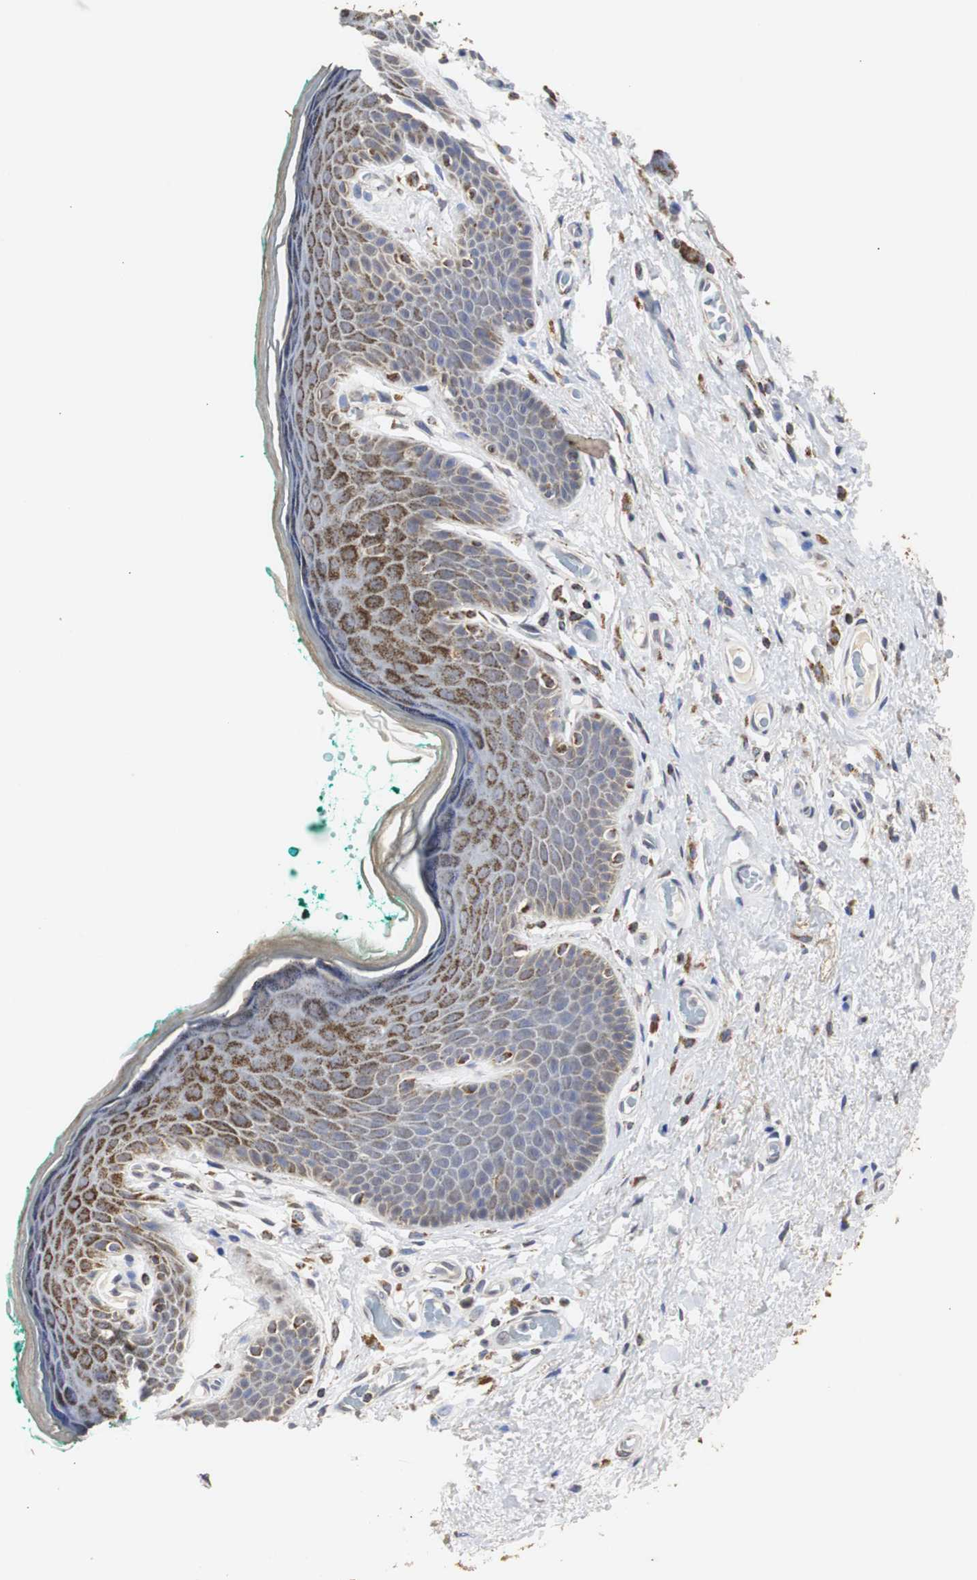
{"staining": {"intensity": "strong", "quantity": "25%-75%", "location": "cytoplasmic/membranous"}, "tissue": "skin", "cell_type": "Epidermal cells", "image_type": "normal", "snomed": [{"axis": "morphology", "description": "Normal tissue, NOS"}, {"axis": "topography", "description": "Anal"}], "caption": "Strong cytoplasmic/membranous staining is appreciated in about 25%-75% of epidermal cells in normal skin.", "gene": "HSD17B10", "patient": {"sex": "male", "age": 74}}